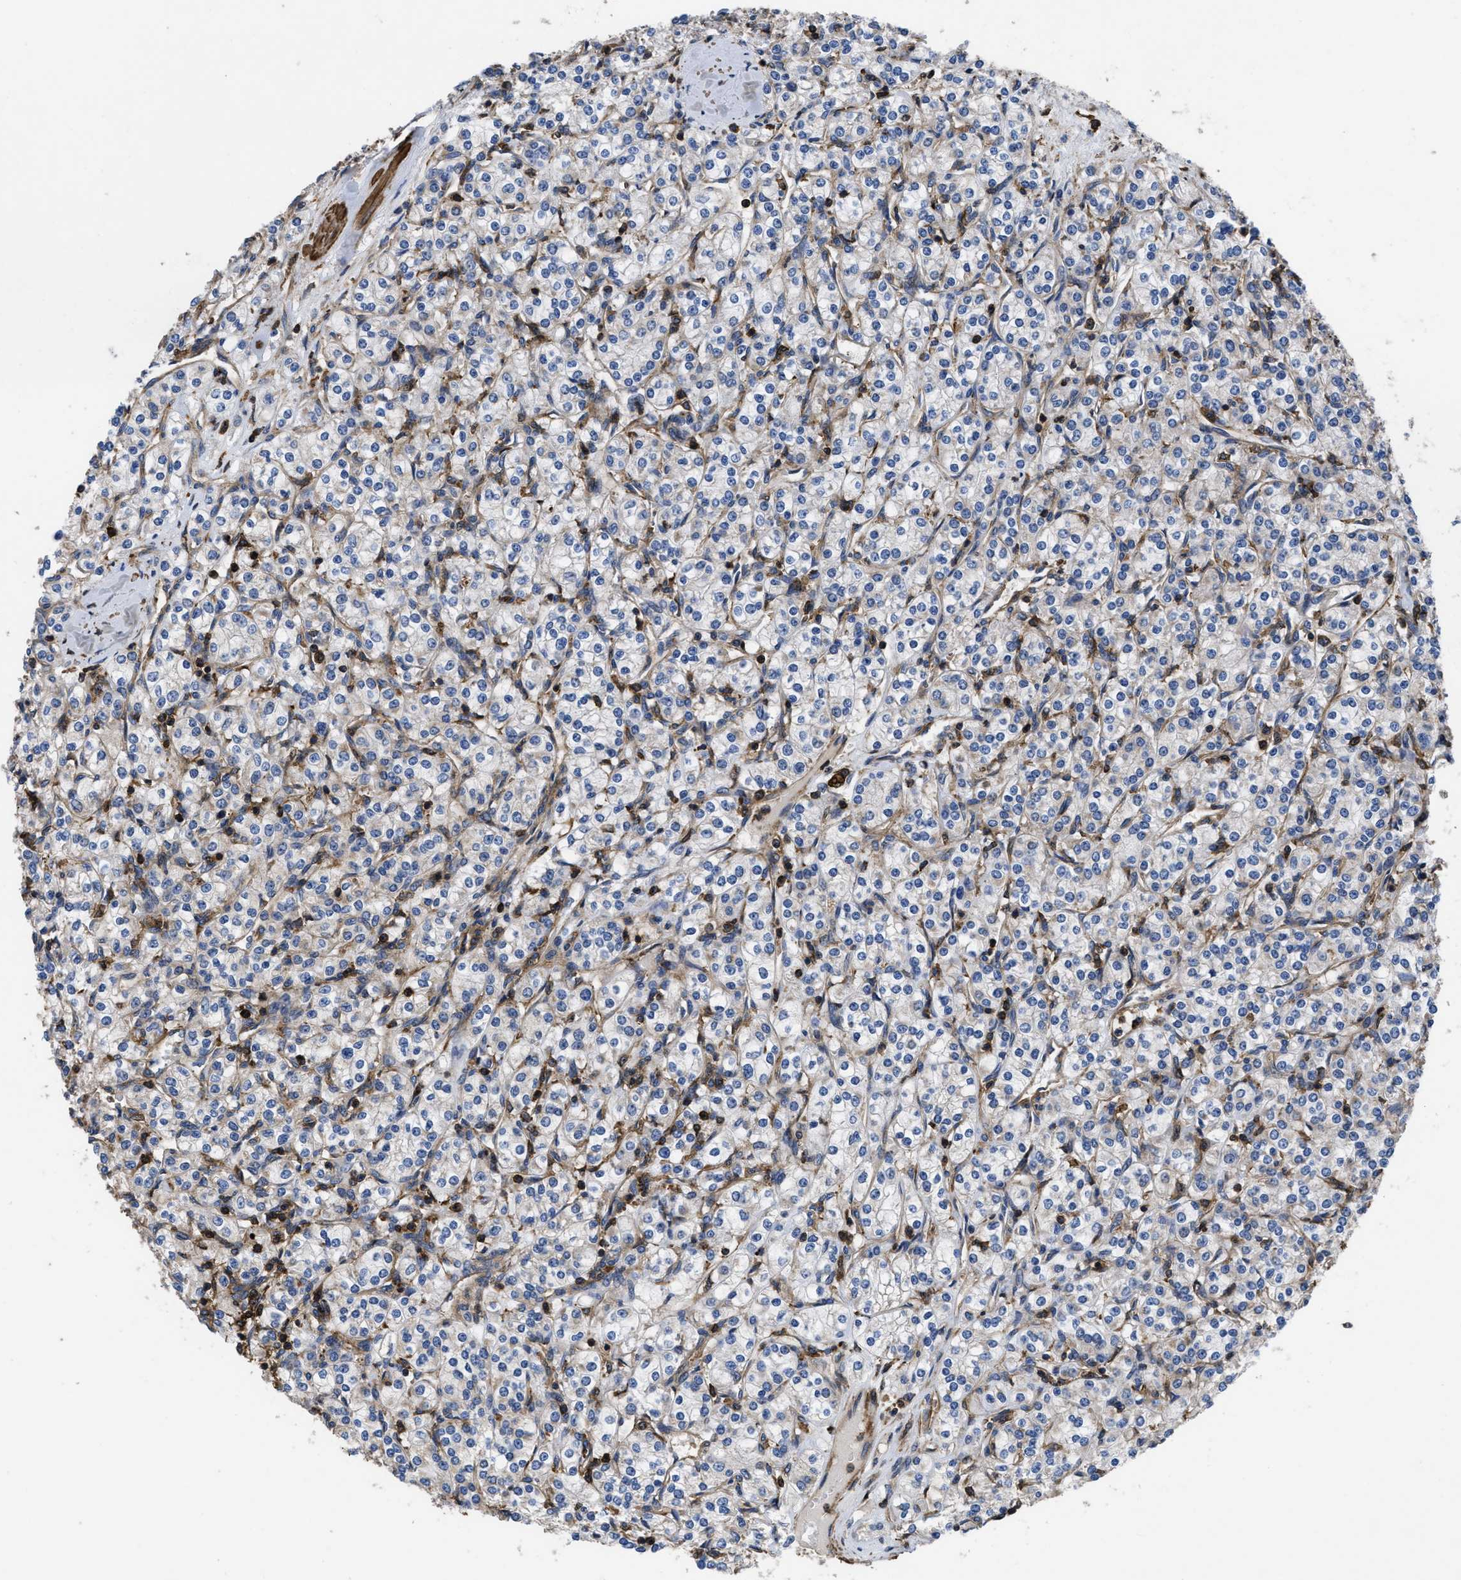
{"staining": {"intensity": "weak", "quantity": "<25%", "location": "cytoplasmic/membranous"}, "tissue": "renal cancer", "cell_type": "Tumor cells", "image_type": "cancer", "snomed": [{"axis": "morphology", "description": "Adenocarcinoma, NOS"}, {"axis": "topography", "description": "Kidney"}], "caption": "An IHC histopathology image of renal cancer is shown. There is no staining in tumor cells of renal cancer. (Immunohistochemistry (ihc), brightfield microscopy, high magnification).", "gene": "SCUBE2", "patient": {"sex": "male", "age": 77}}